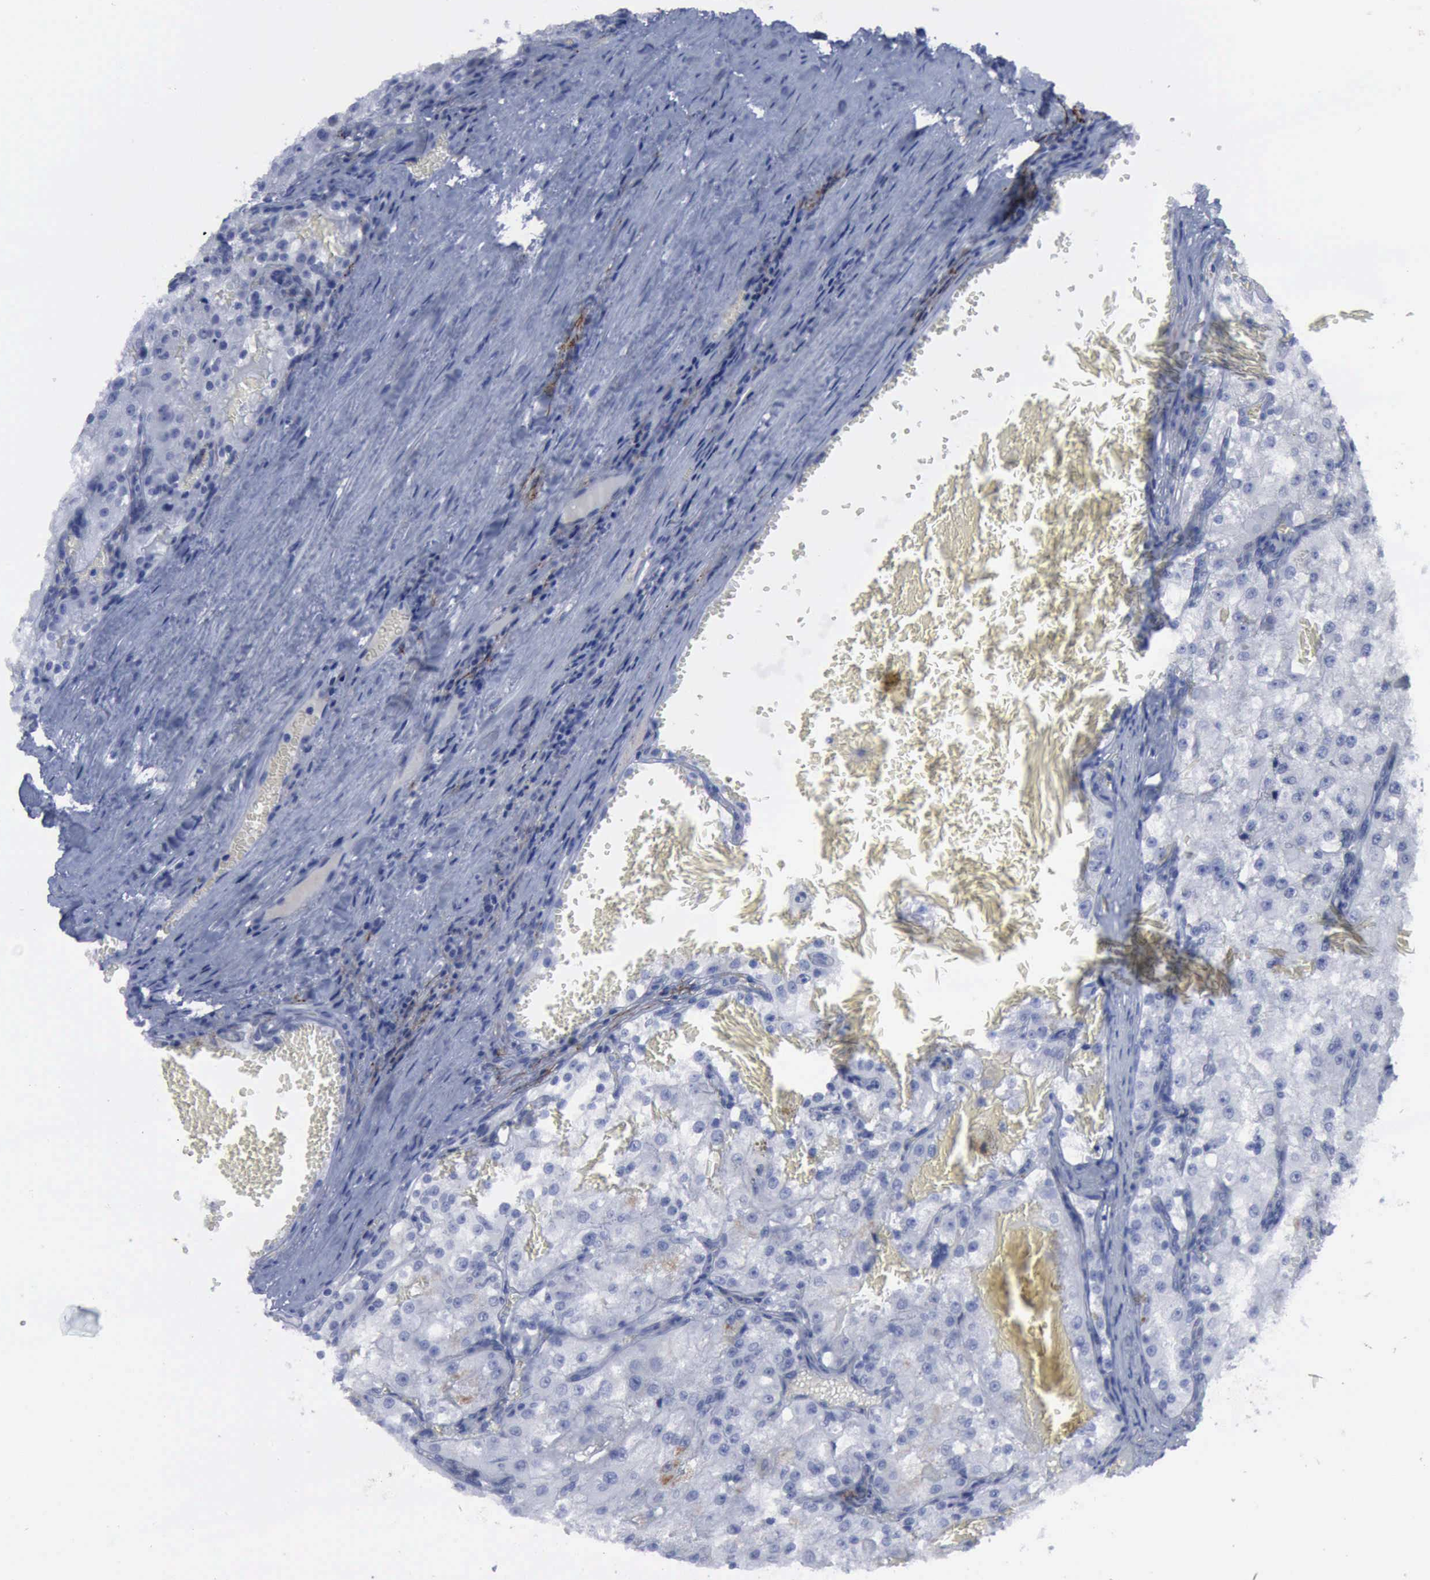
{"staining": {"intensity": "negative", "quantity": "none", "location": "none"}, "tissue": "renal cancer", "cell_type": "Tumor cells", "image_type": "cancer", "snomed": [{"axis": "morphology", "description": "Adenocarcinoma, NOS"}, {"axis": "topography", "description": "Kidney"}], "caption": "Tumor cells show no significant protein positivity in renal cancer.", "gene": "NGFR", "patient": {"sex": "female", "age": 74}}